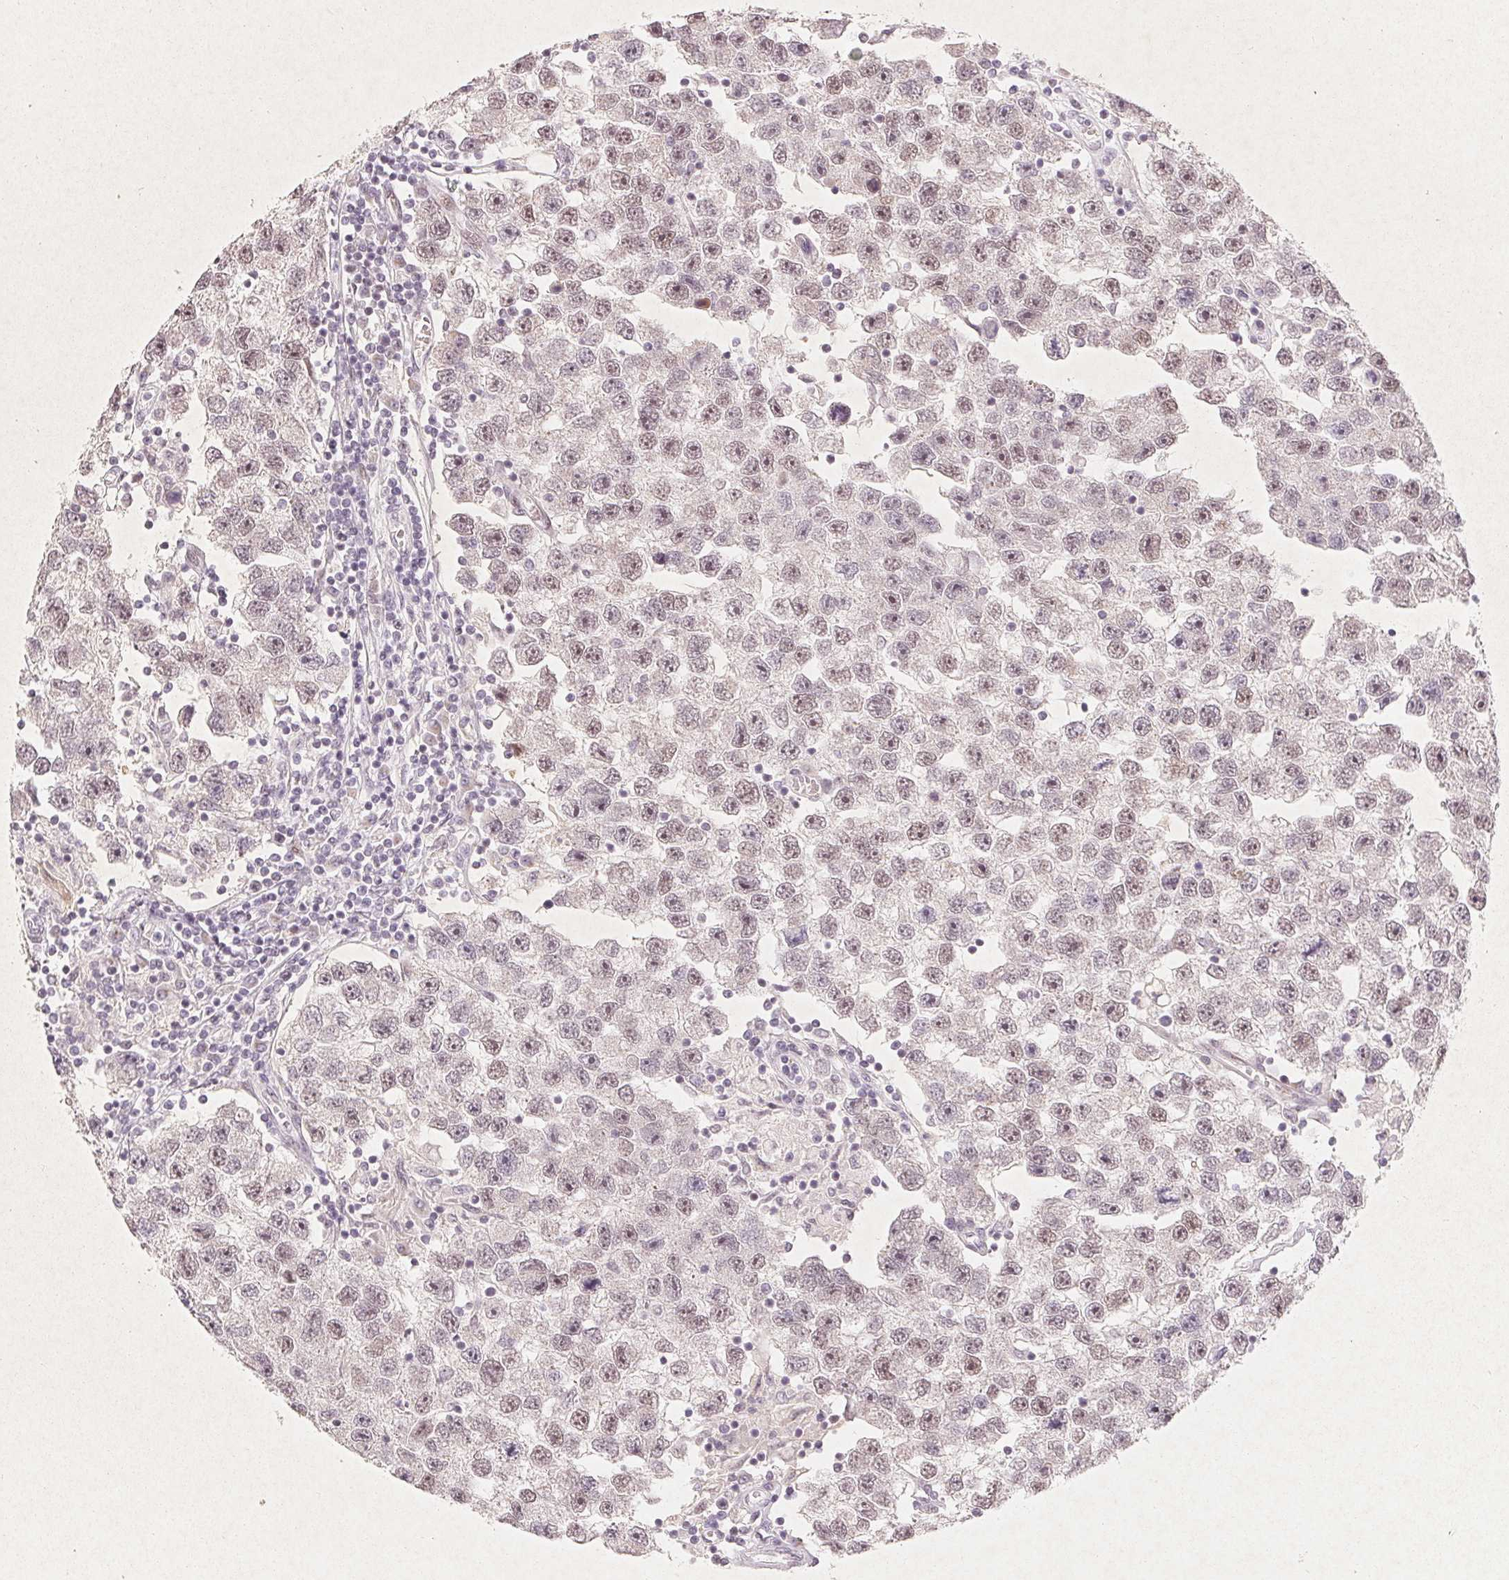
{"staining": {"intensity": "weak", "quantity": "25%-75%", "location": "nuclear"}, "tissue": "testis cancer", "cell_type": "Tumor cells", "image_type": "cancer", "snomed": [{"axis": "morphology", "description": "Seminoma, NOS"}, {"axis": "topography", "description": "Testis"}], "caption": "An image of testis seminoma stained for a protein reveals weak nuclear brown staining in tumor cells. The protein is stained brown, and the nuclei are stained in blue (DAB IHC with brightfield microscopy, high magnification).", "gene": "CCDC138", "patient": {"sex": "male", "age": 26}}